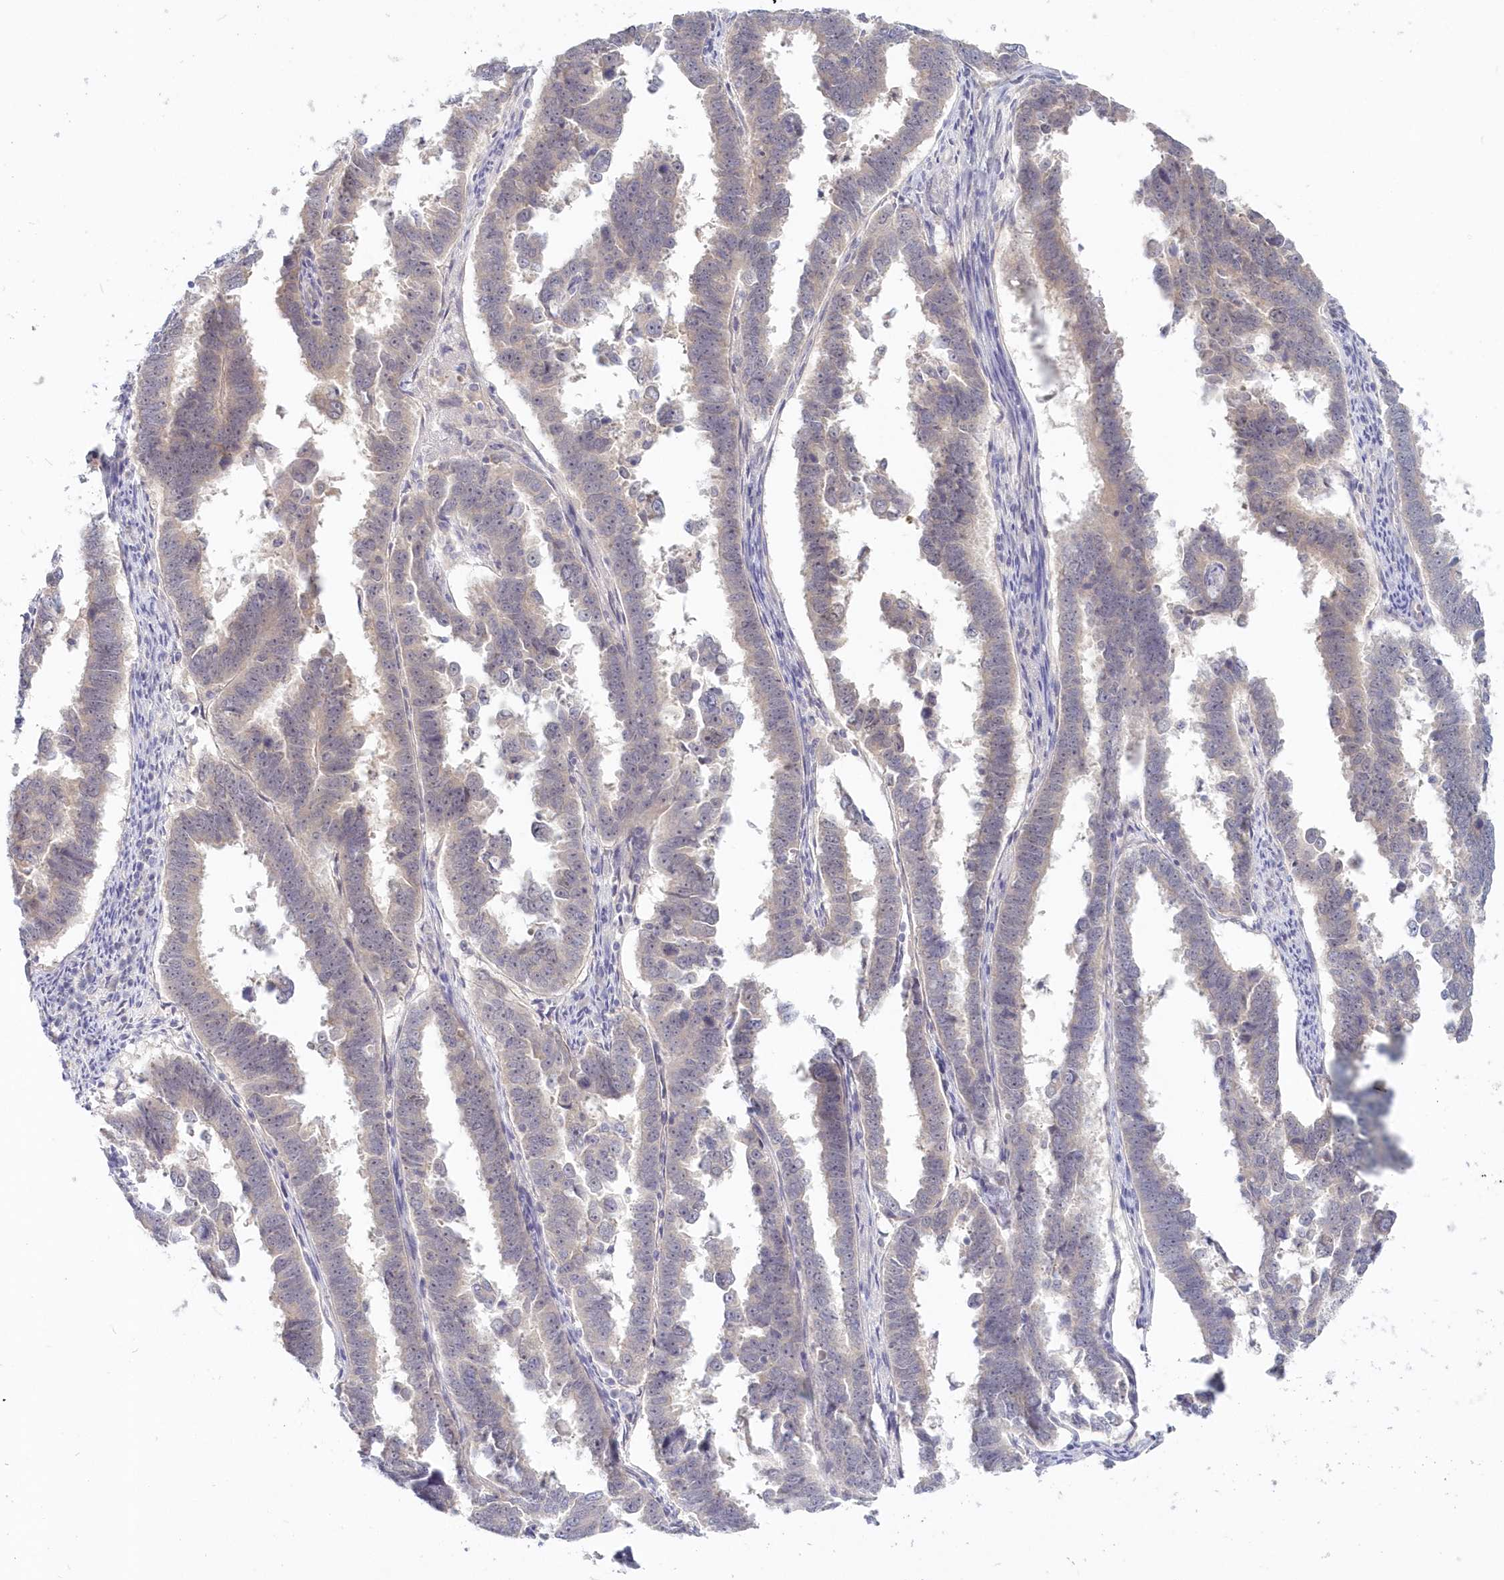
{"staining": {"intensity": "negative", "quantity": "none", "location": "none"}, "tissue": "endometrial cancer", "cell_type": "Tumor cells", "image_type": "cancer", "snomed": [{"axis": "morphology", "description": "Adenocarcinoma, NOS"}, {"axis": "topography", "description": "Endometrium"}], "caption": "Histopathology image shows no protein expression in tumor cells of adenocarcinoma (endometrial) tissue. (IHC, brightfield microscopy, high magnification).", "gene": "KATNA1", "patient": {"sex": "female", "age": 75}}